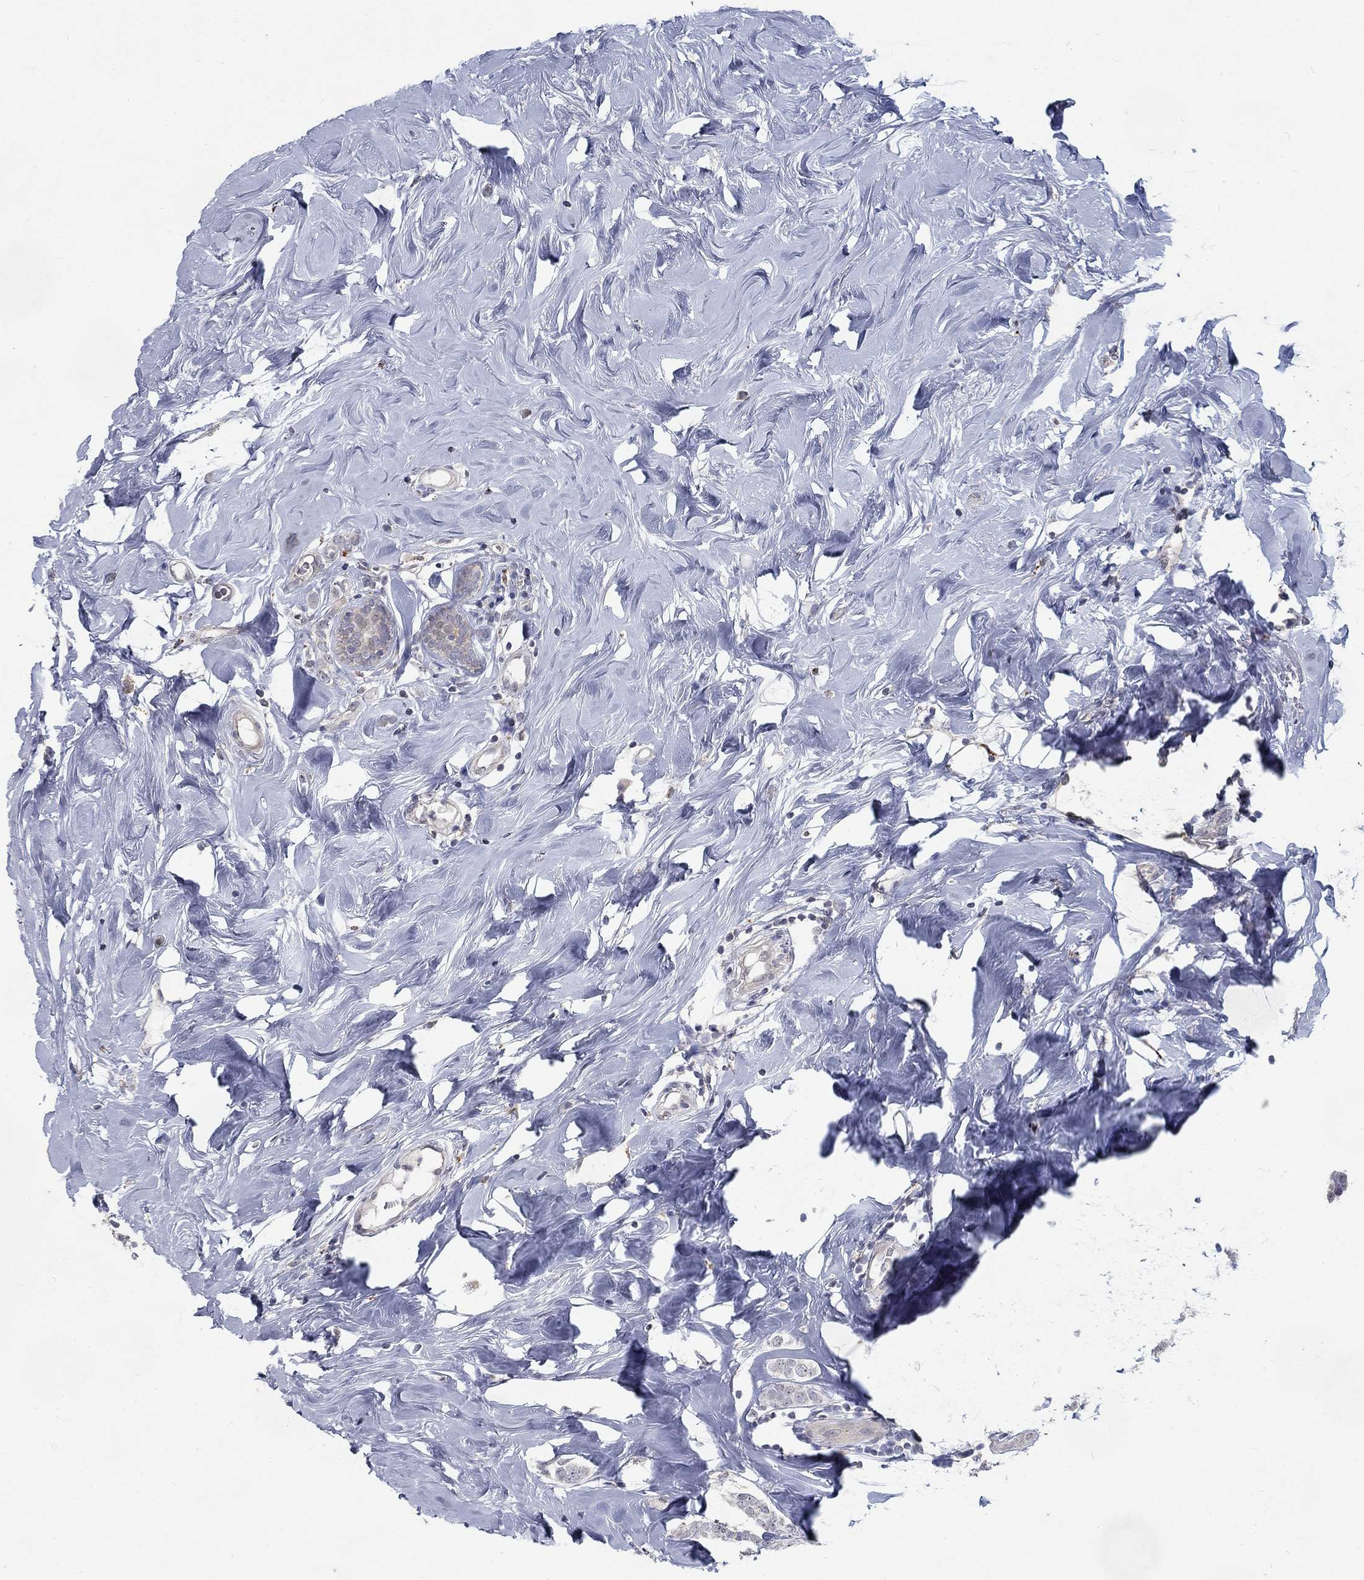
{"staining": {"intensity": "negative", "quantity": "none", "location": "none"}, "tissue": "breast cancer", "cell_type": "Tumor cells", "image_type": "cancer", "snomed": [{"axis": "morphology", "description": "Lobular carcinoma"}, {"axis": "topography", "description": "Breast"}], "caption": "Breast cancer (lobular carcinoma) stained for a protein using IHC exhibits no positivity tumor cells.", "gene": "MTSS2", "patient": {"sex": "female", "age": 49}}